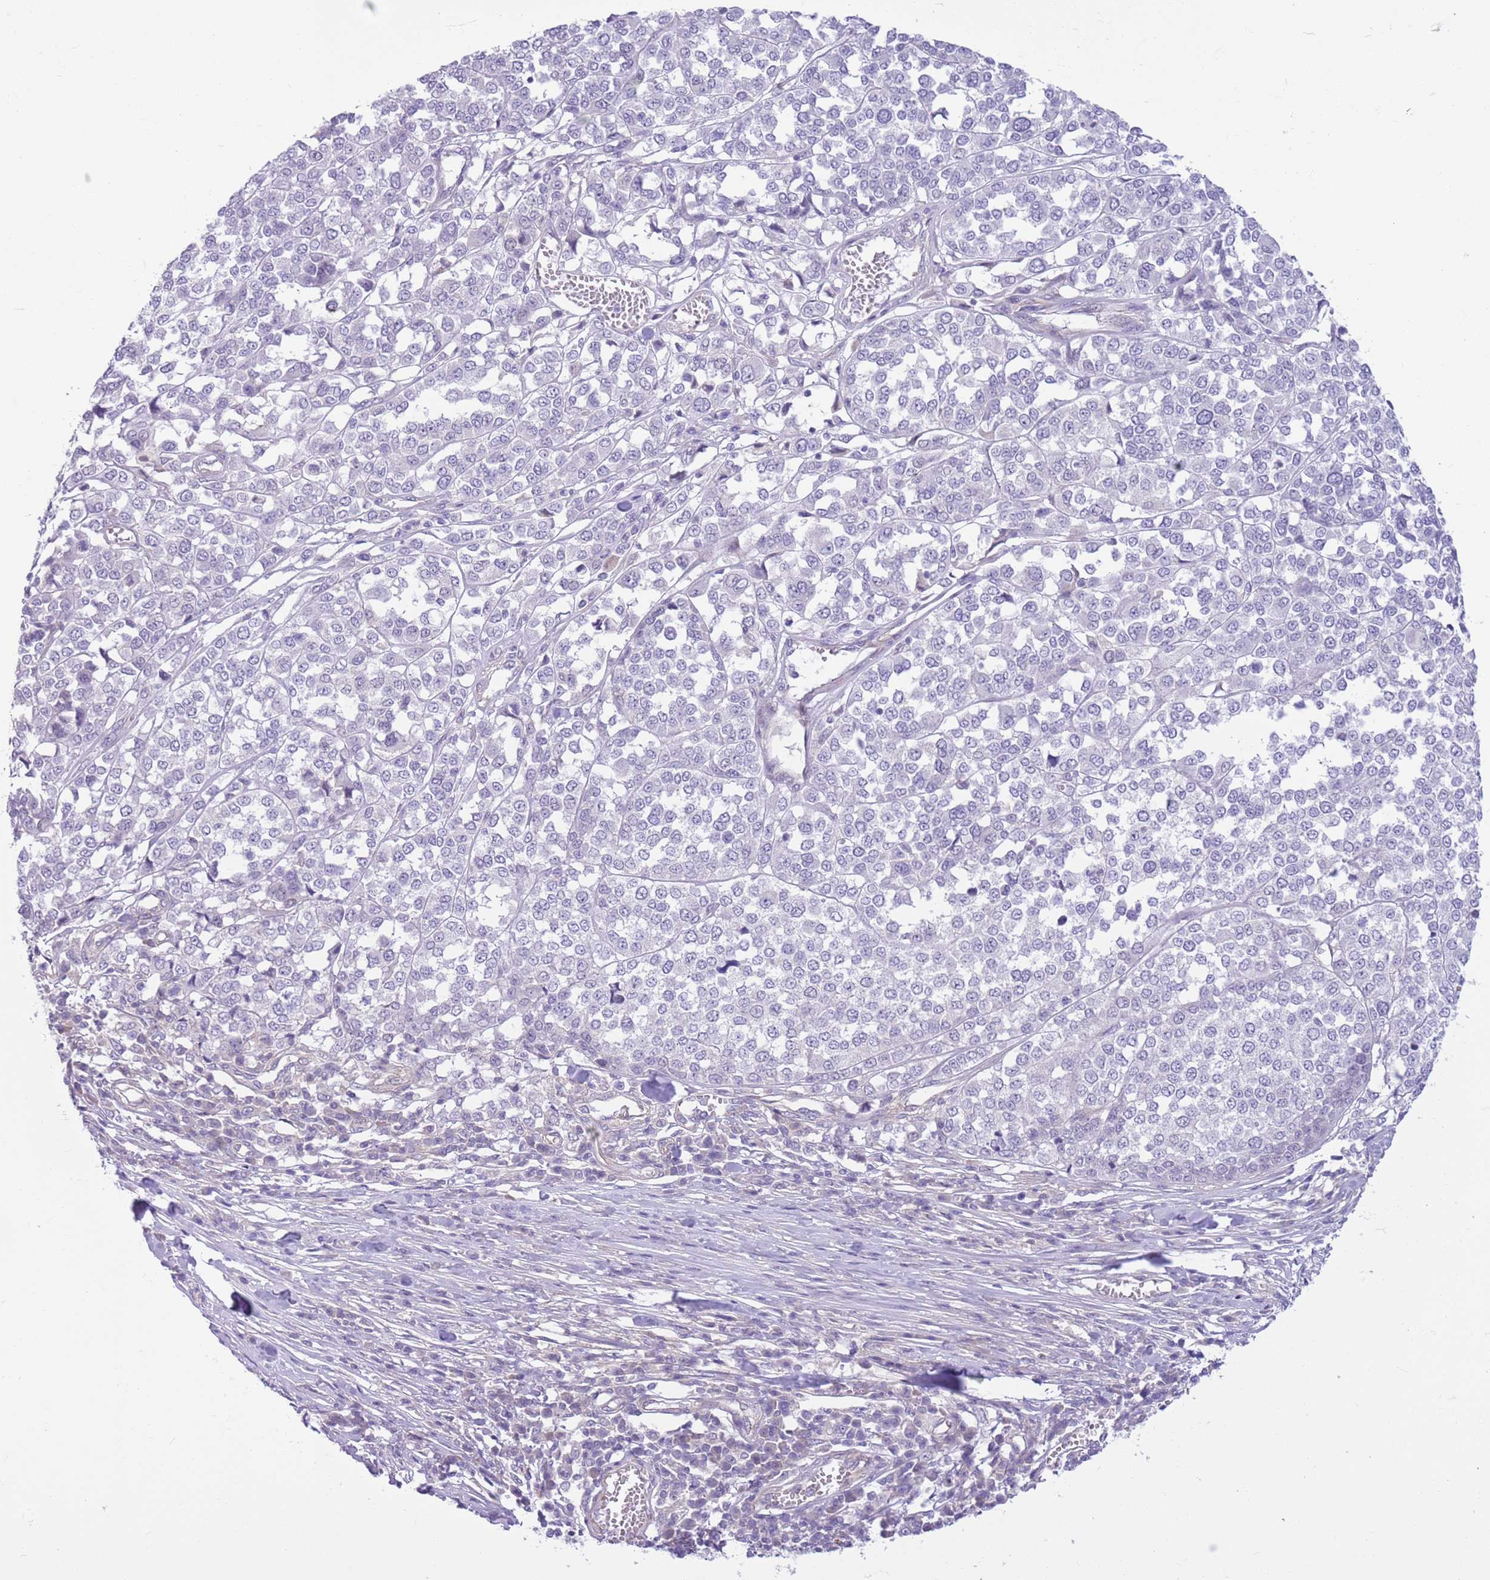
{"staining": {"intensity": "negative", "quantity": "none", "location": "none"}, "tissue": "melanoma", "cell_type": "Tumor cells", "image_type": "cancer", "snomed": [{"axis": "morphology", "description": "Malignant melanoma, Metastatic site"}, {"axis": "topography", "description": "Lymph node"}], "caption": "There is no significant staining in tumor cells of malignant melanoma (metastatic site).", "gene": "PARP8", "patient": {"sex": "male", "age": 44}}